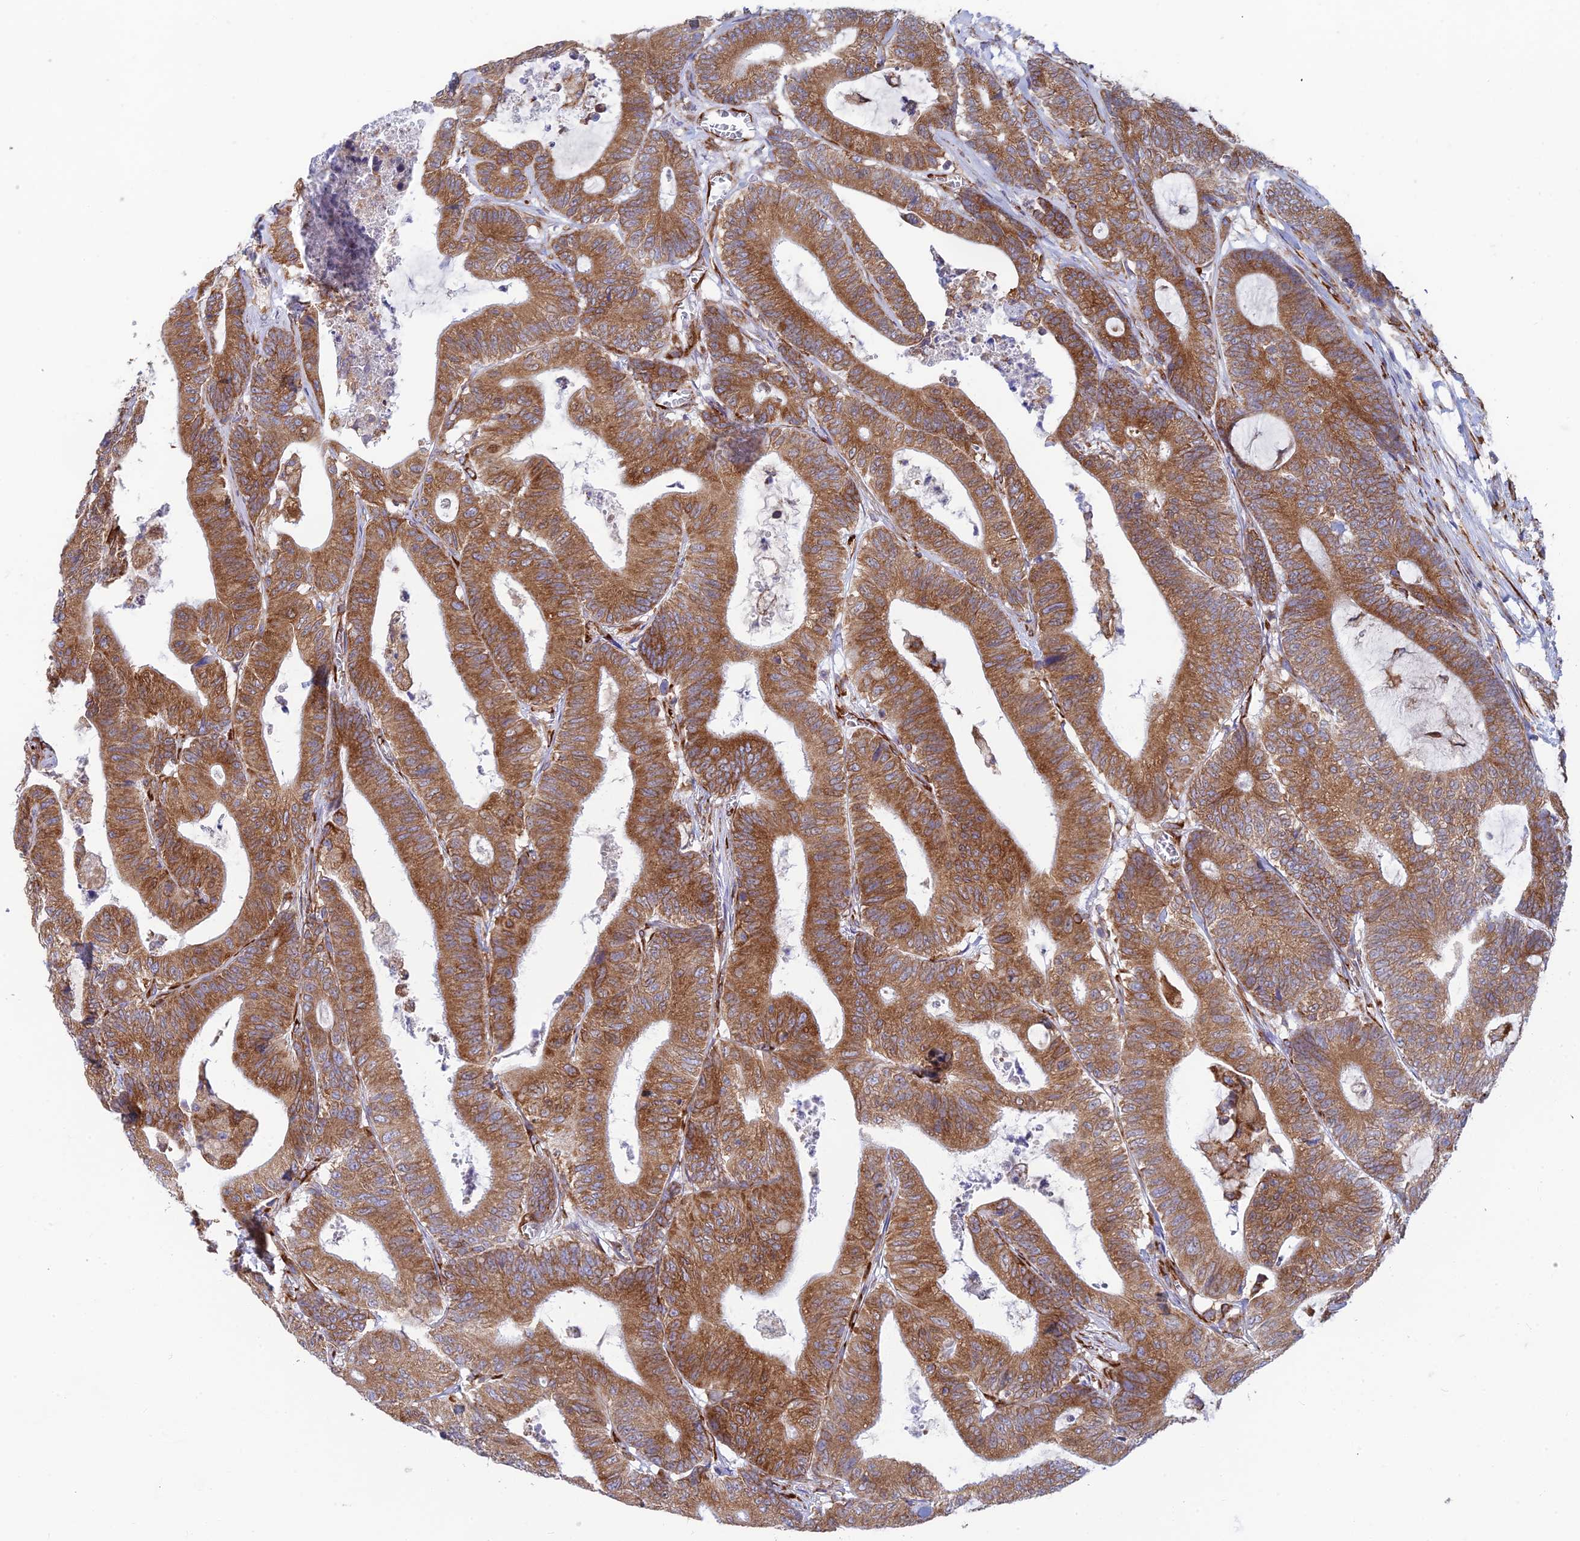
{"staining": {"intensity": "moderate", "quantity": ">75%", "location": "cytoplasmic/membranous"}, "tissue": "colorectal cancer", "cell_type": "Tumor cells", "image_type": "cancer", "snomed": [{"axis": "morphology", "description": "Adenocarcinoma, NOS"}, {"axis": "topography", "description": "Colon"}], "caption": "The histopathology image demonstrates staining of adenocarcinoma (colorectal), revealing moderate cytoplasmic/membranous protein positivity (brown color) within tumor cells. The staining was performed using DAB (3,3'-diaminobenzidine) to visualize the protein expression in brown, while the nuclei were stained in blue with hematoxylin (Magnification: 20x).", "gene": "CCDC69", "patient": {"sex": "female", "age": 84}}